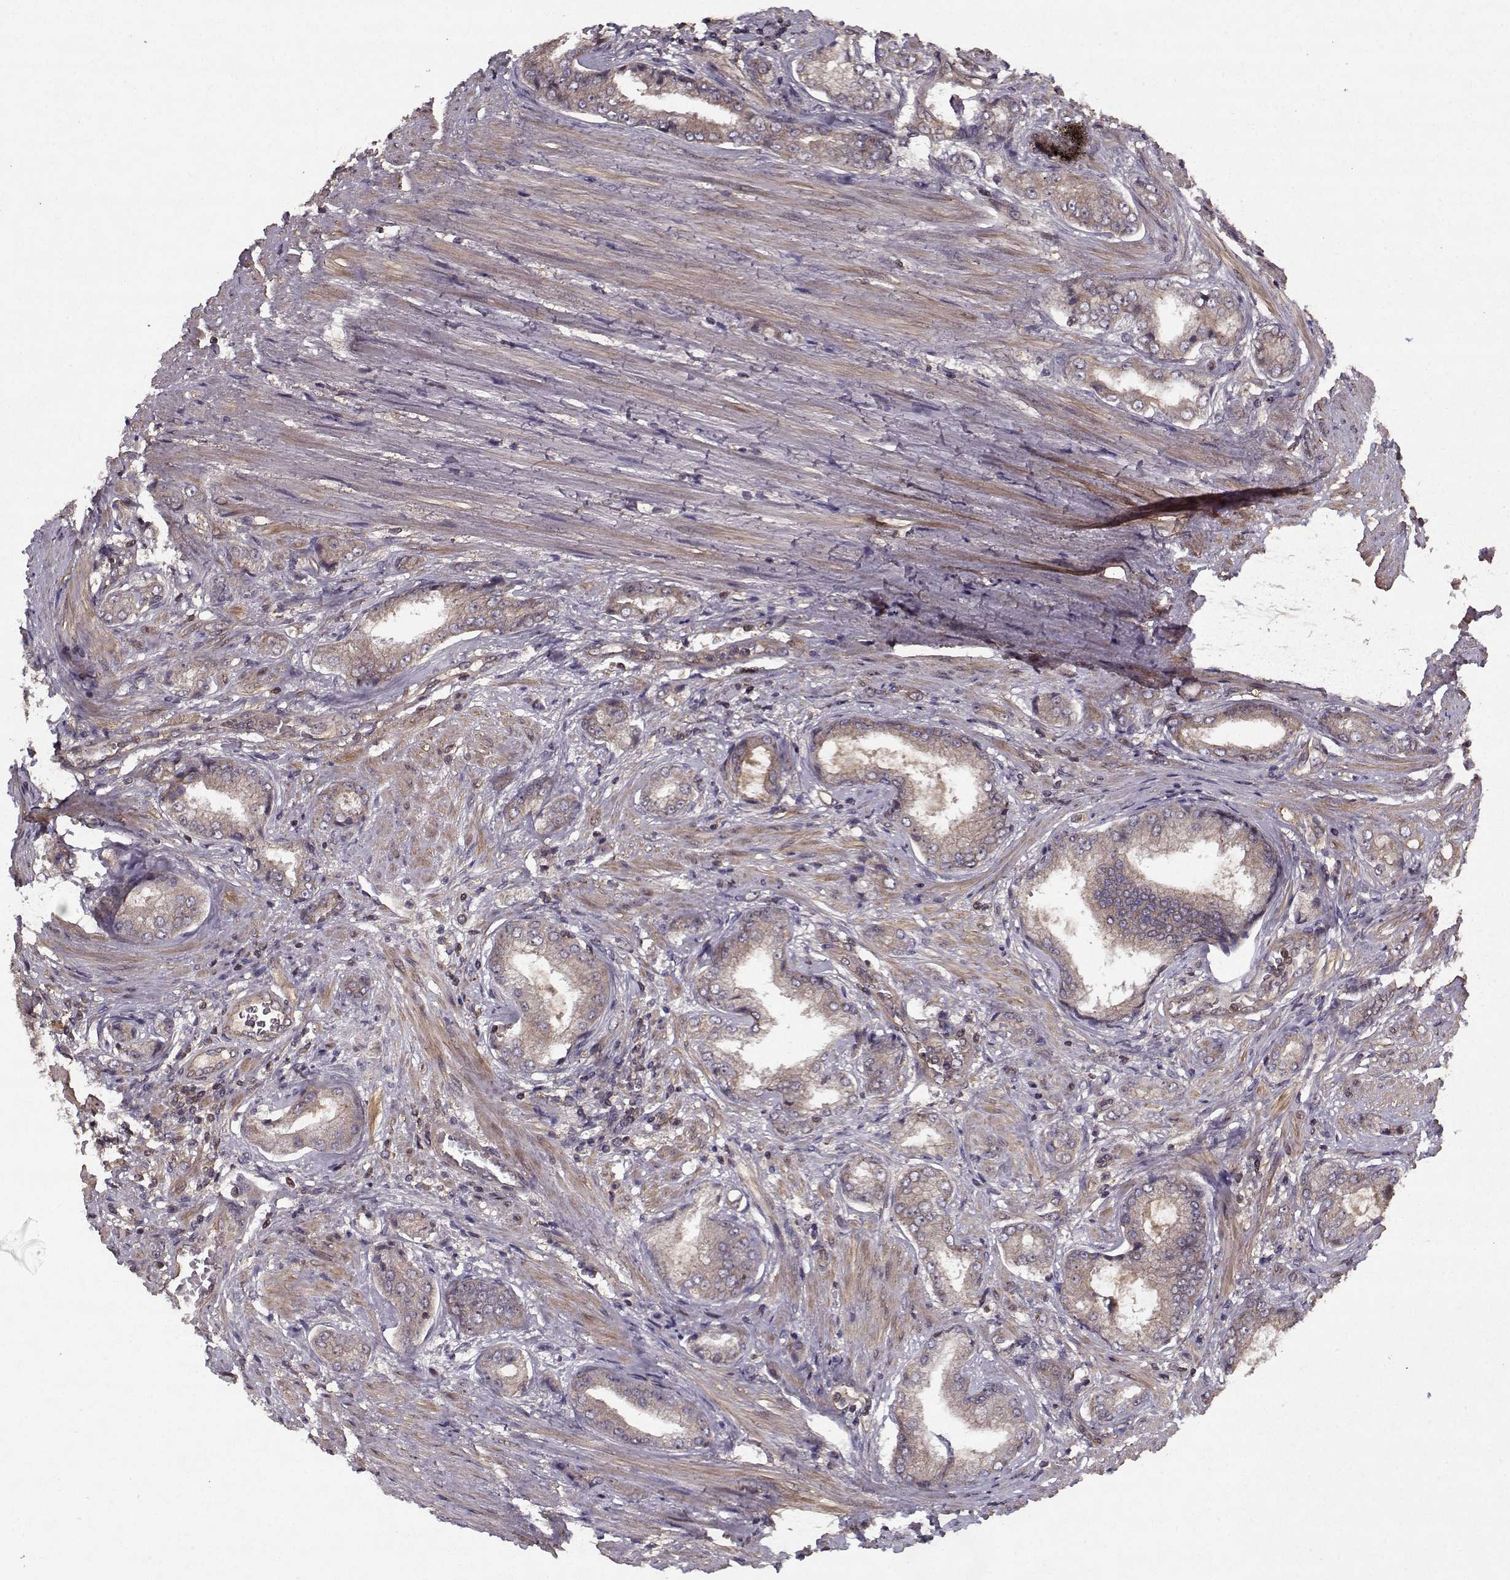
{"staining": {"intensity": "negative", "quantity": "none", "location": "none"}, "tissue": "prostate cancer", "cell_type": "Tumor cells", "image_type": "cancer", "snomed": [{"axis": "morphology", "description": "Adenocarcinoma, NOS"}, {"axis": "topography", "description": "Prostate"}], "caption": "DAB (3,3'-diaminobenzidine) immunohistochemical staining of prostate adenocarcinoma demonstrates no significant positivity in tumor cells.", "gene": "PPP1R12A", "patient": {"sex": "male", "age": 63}}